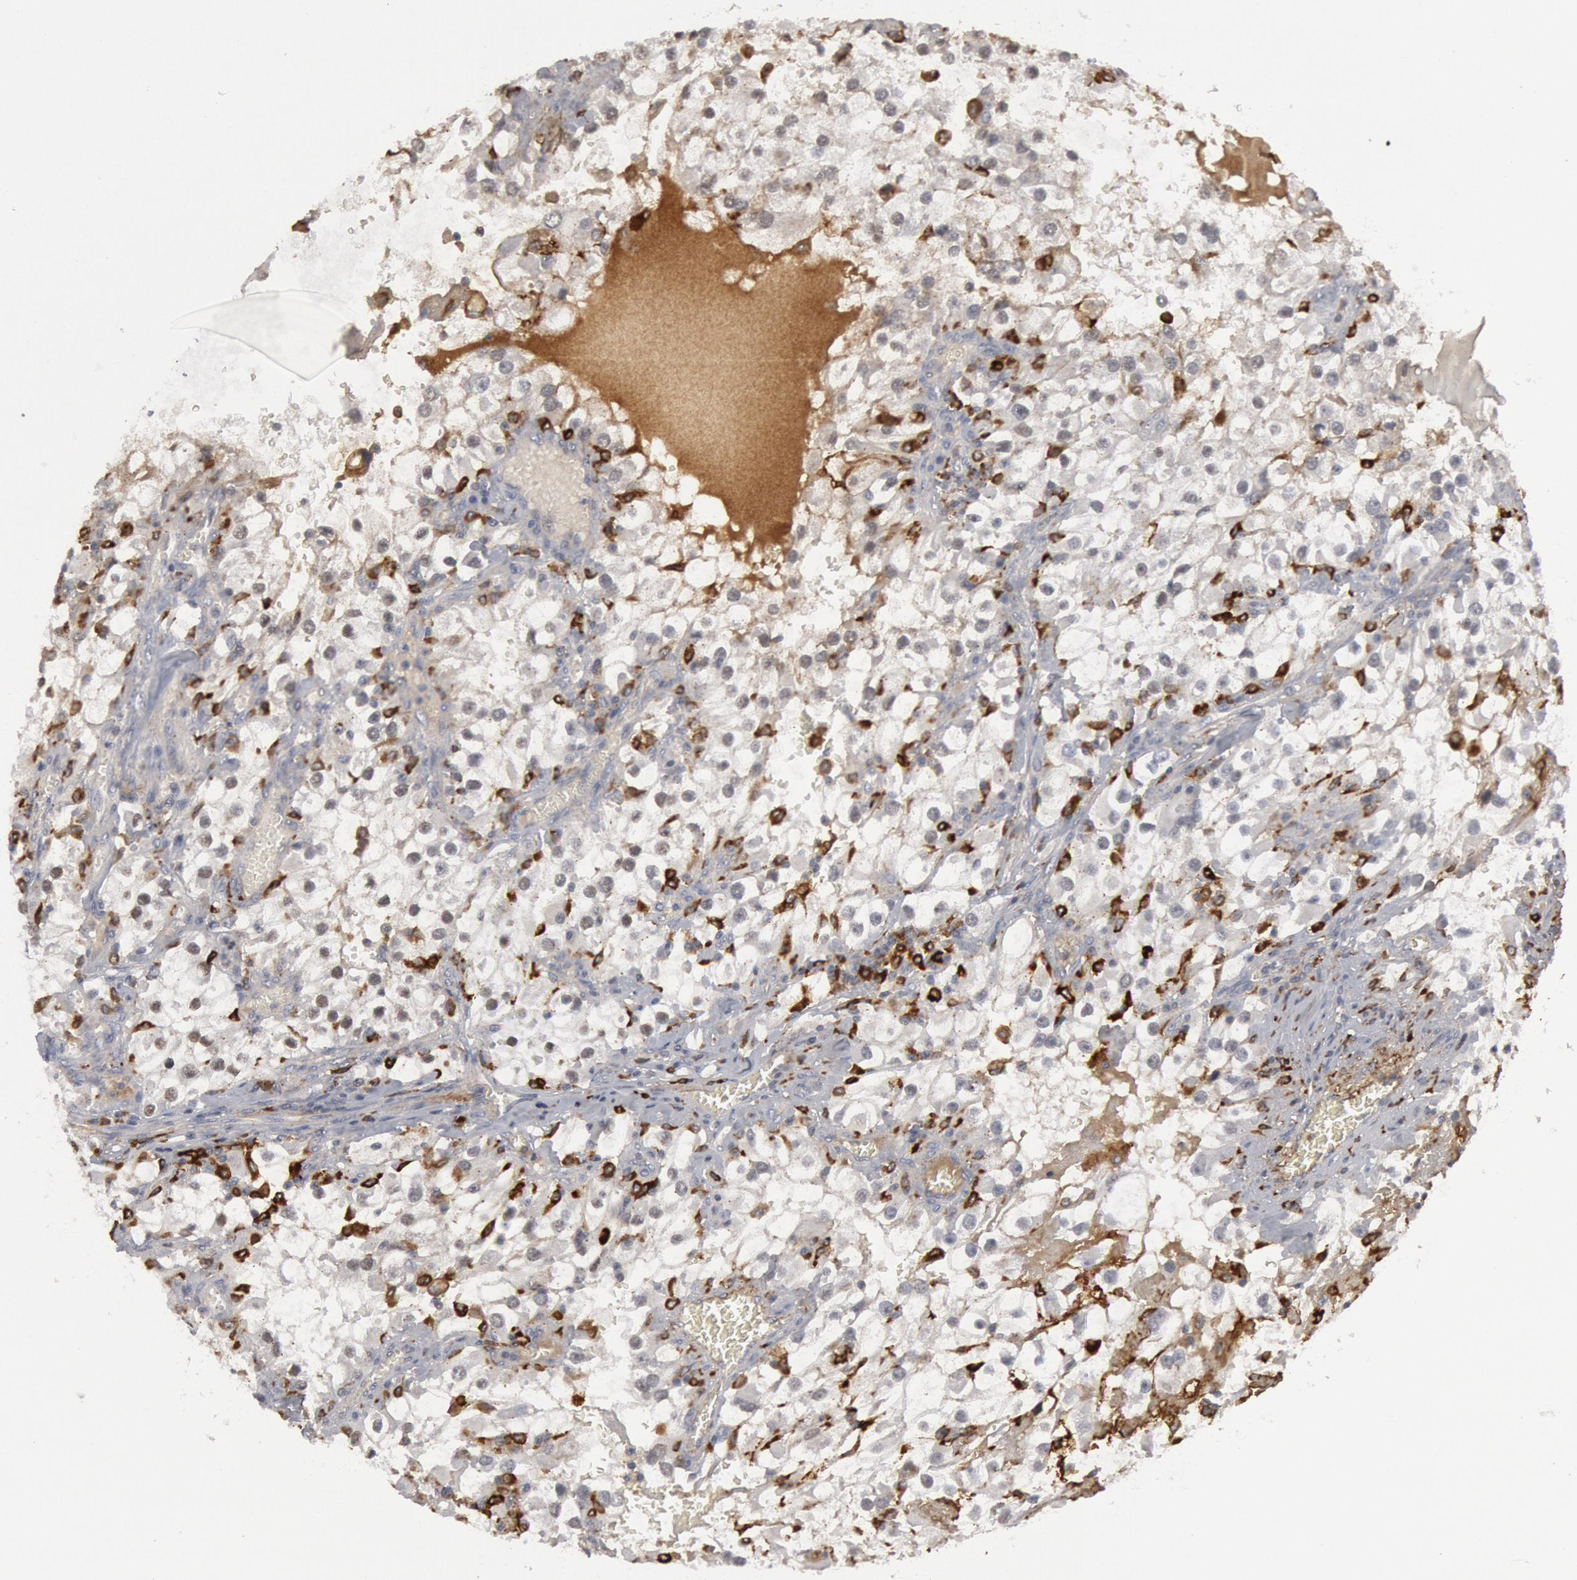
{"staining": {"intensity": "negative", "quantity": "none", "location": "none"}, "tissue": "renal cancer", "cell_type": "Tumor cells", "image_type": "cancer", "snomed": [{"axis": "morphology", "description": "Adenocarcinoma, NOS"}, {"axis": "topography", "description": "Kidney"}], "caption": "A high-resolution histopathology image shows IHC staining of renal adenocarcinoma, which shows no significant expression in tumor cells.", "gene": "C1QC", "patient": {"sex": "female", "age": 52}}